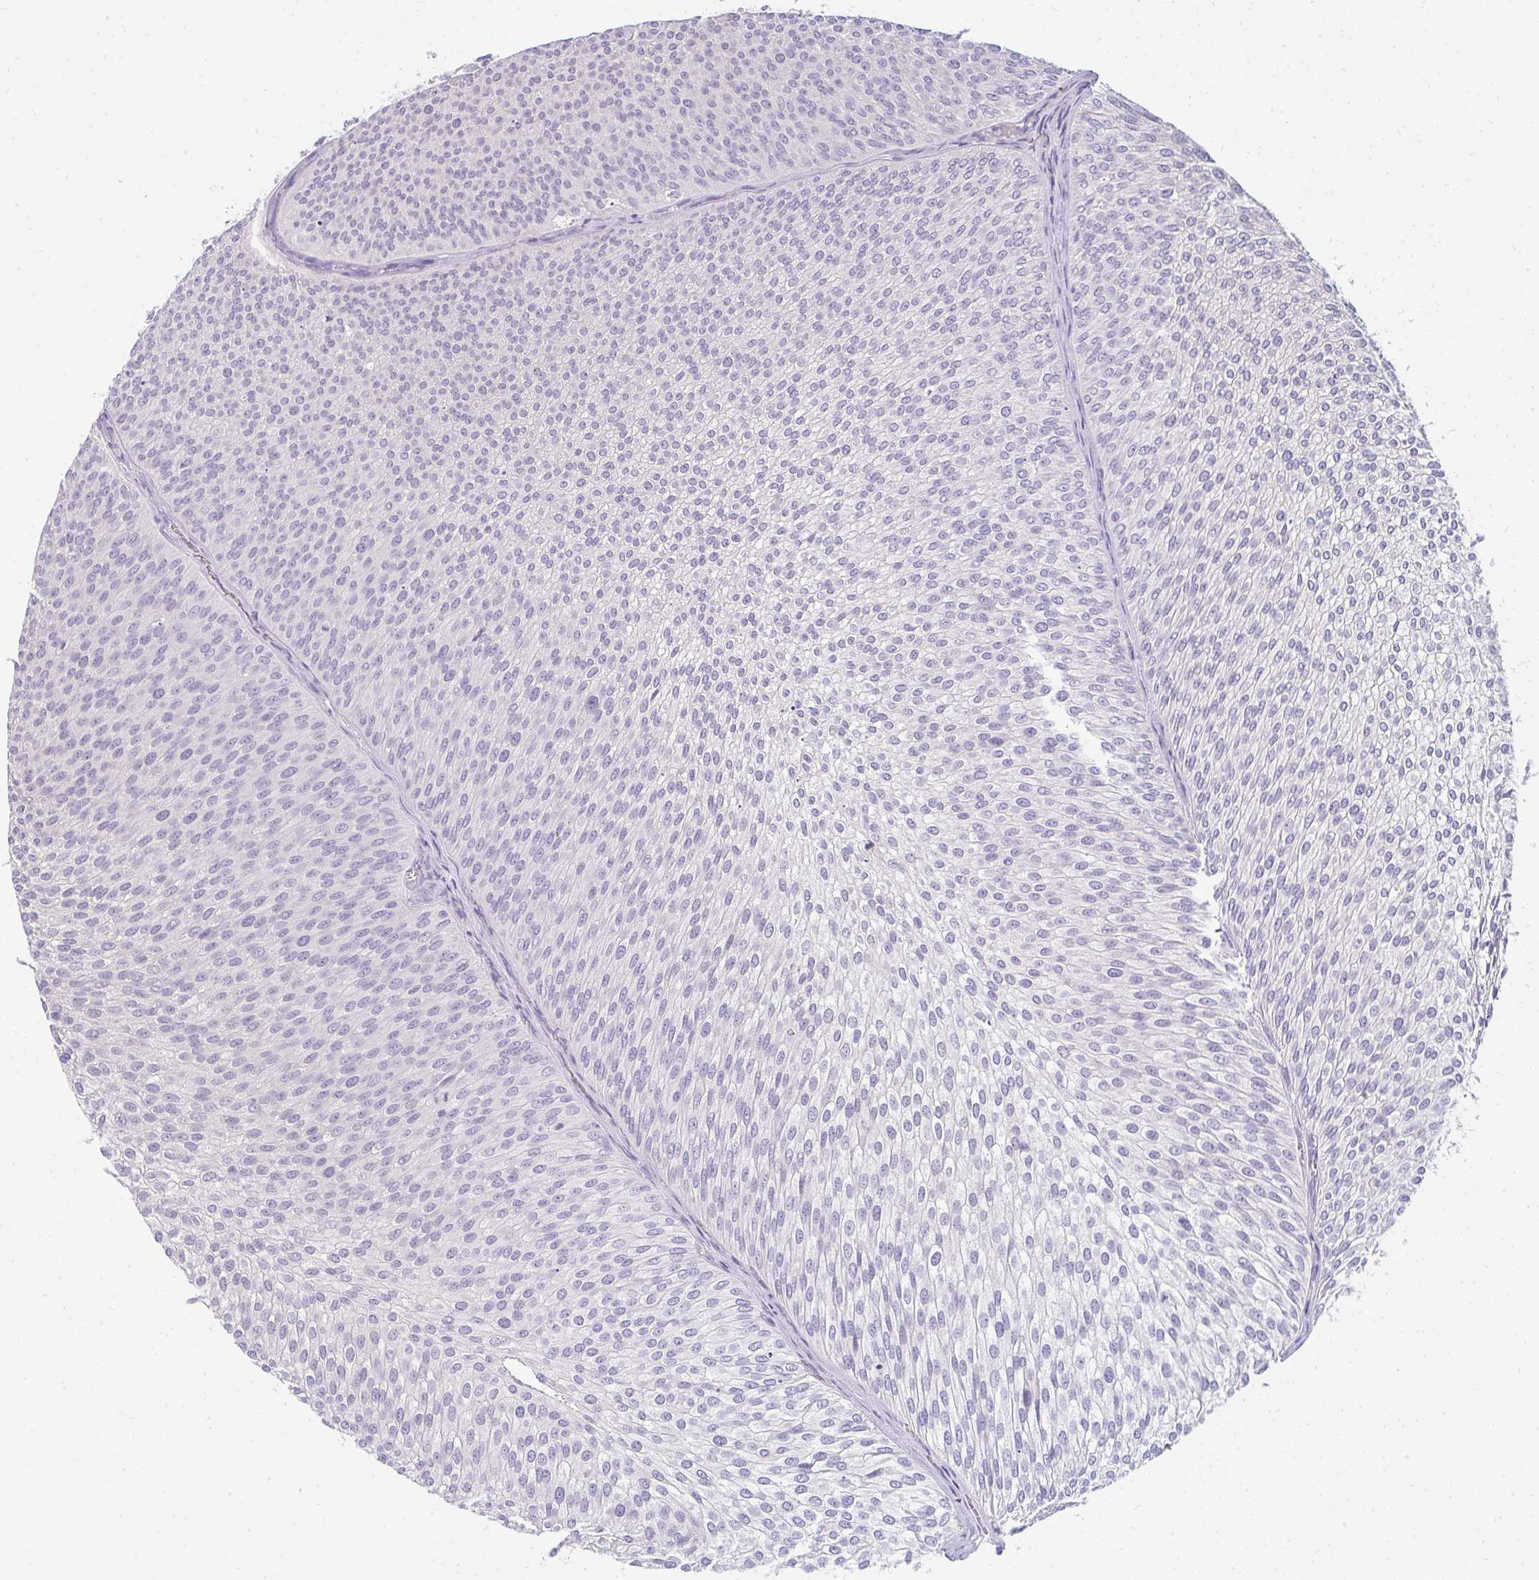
{"staining": {"intensity": "negative", "quantity": "none", "location": "none"}, "tissue": "urothelial cancer", "cell_type": "Tumor cells", "image_type": "cancer", "snomed": [{"axis": "morphology", "description": "Urothelial carcinoma, Low grade"}, {"axis": "topography", "description": "Urinary bladder"}], "caption": "Immunohistochemical staining of human urothelial cancer displays no significant positivity in tumor cells.", "gene": "PPP1R3G", "patient": {"sex": "male", "age": 91}}